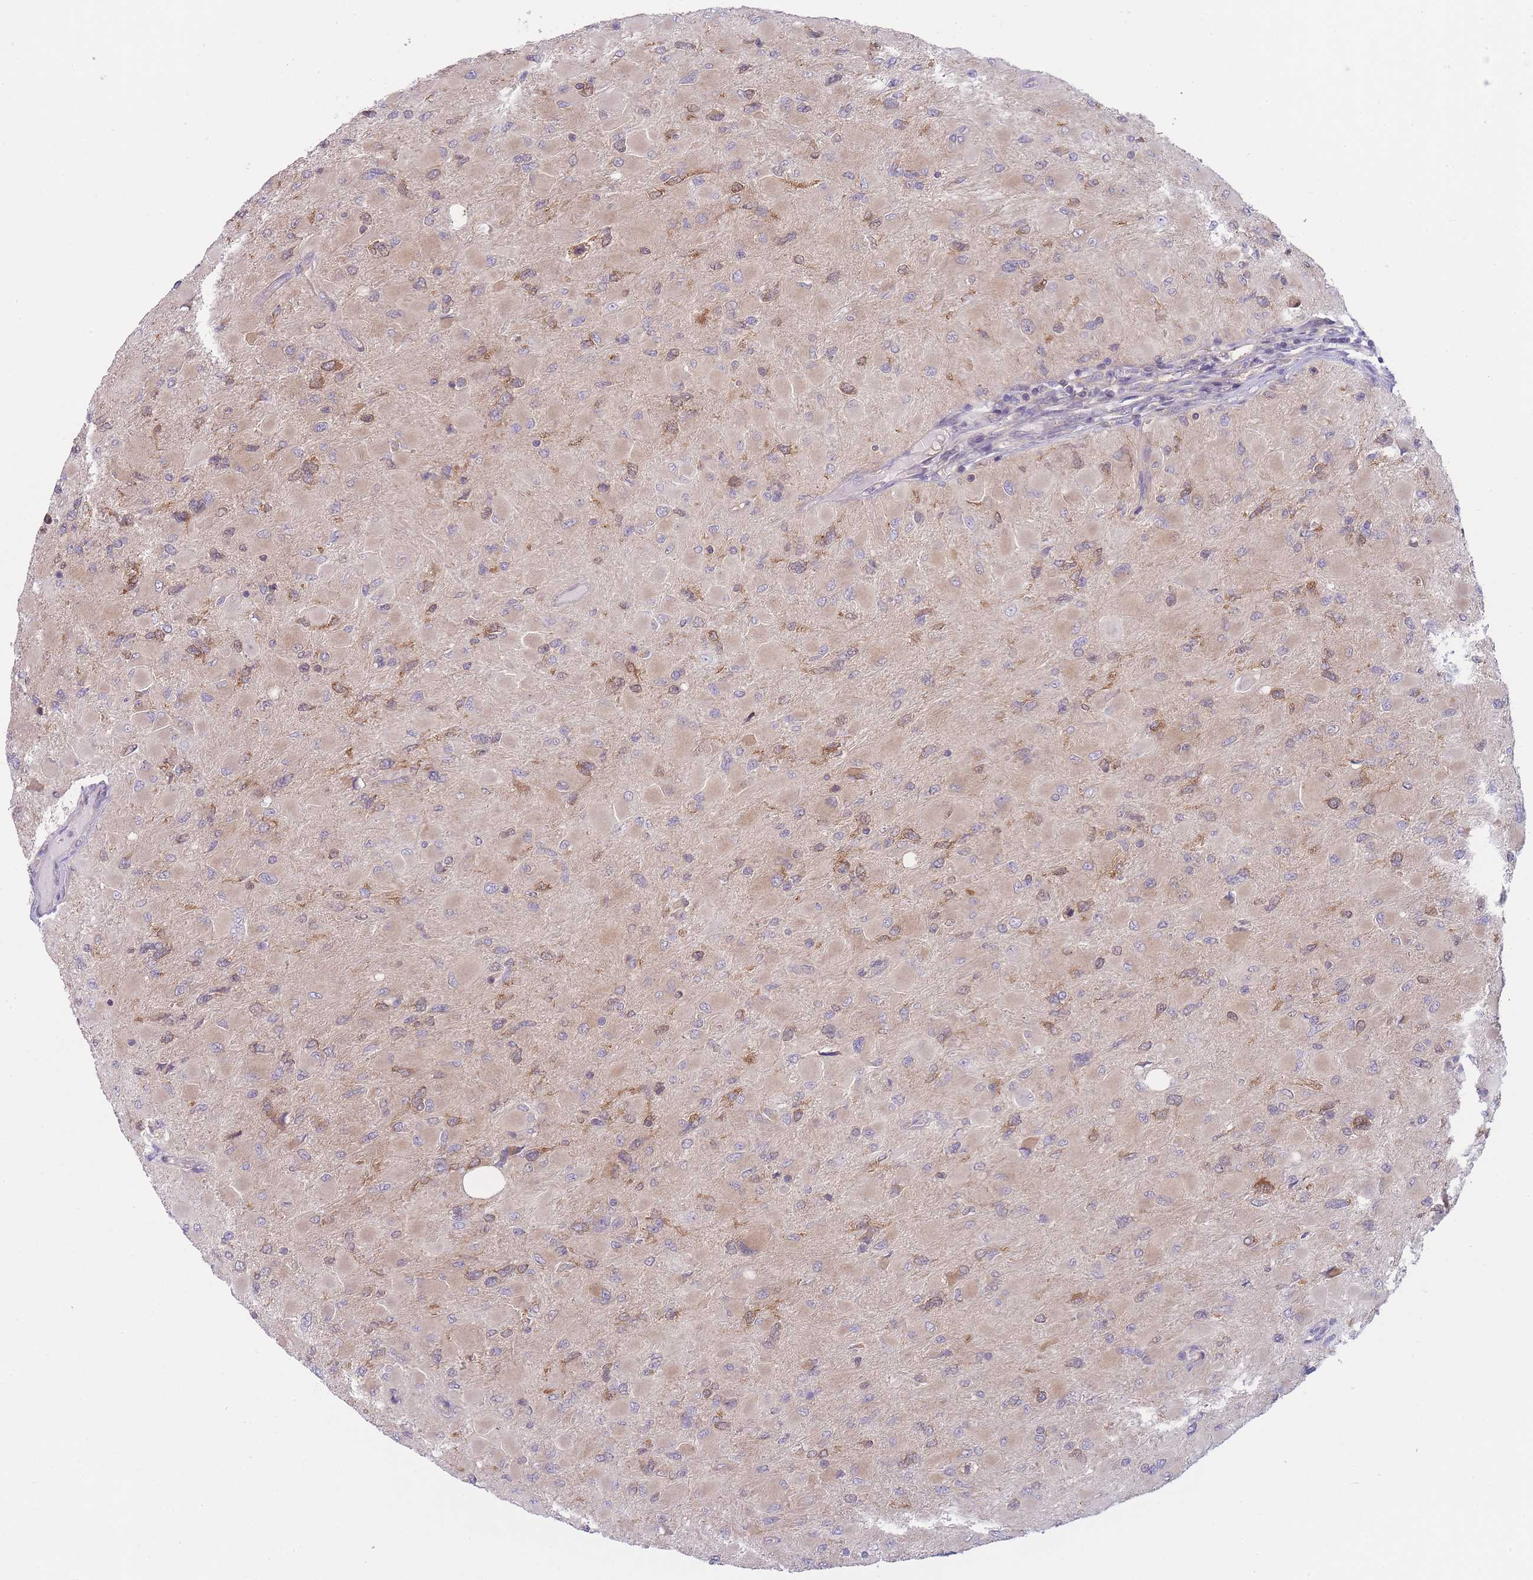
{"staining": {"intensity": "weak", "quantity": "<25%", "location": "cytoplasmic/membranous"}, "tissue": "glioma", "cell_type": "Tumor cells", "image_type": "cancer", "snomed": [{"axis": "morphology", "description": "Glioma, malignant, High grade"}, {"axis": "topography", "description": "Cerebral cortex"}], "caption": "IHC histopathology image of neoplastic tissue: glioma stained with DAB exhibits no significant protein positivity in tumor cells.", "gene": "PFDN6", "patient": {"sex": "female", "age": 36}}